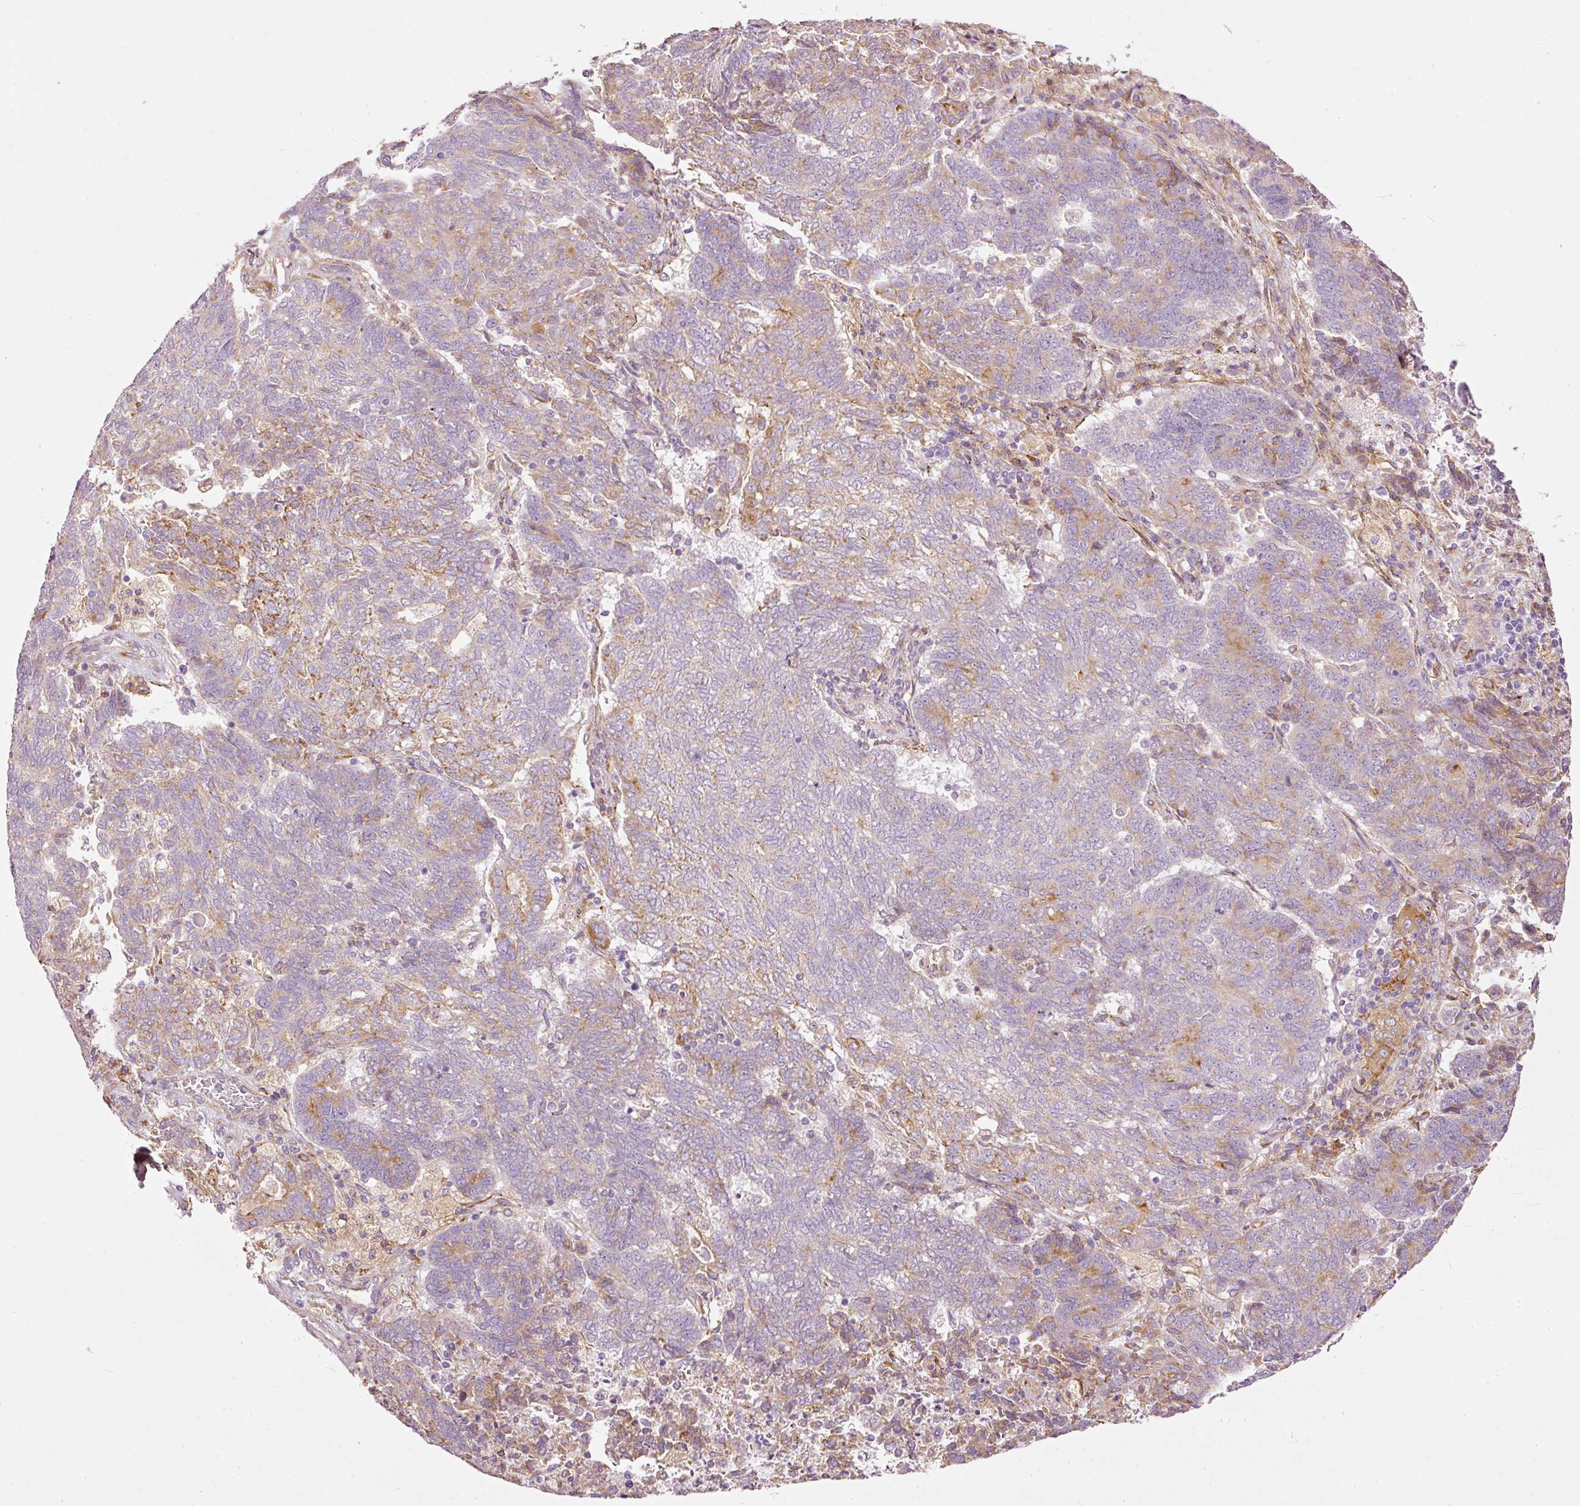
{"staining": {"intensity": "weak", "quantity": "<25%", "location": "cytoplasmic/membranous"}, "tissue": "endometrial cancer", "cell_type": "Tumor cells", "image_type": "cancer", "snomed": [{"axis": "morphology", "description": "Adenocarcinoma, NOS"}, {"axis": "topography", "description": "Endometrium"}], "caption": "This is an immunohistochemistry (IHC) micrograph of human endometrial adenocarcinoma. There is no positivity in tumor cells.", "gene": "PAQR9", "patient": {"sex": "female", "age": 80}}